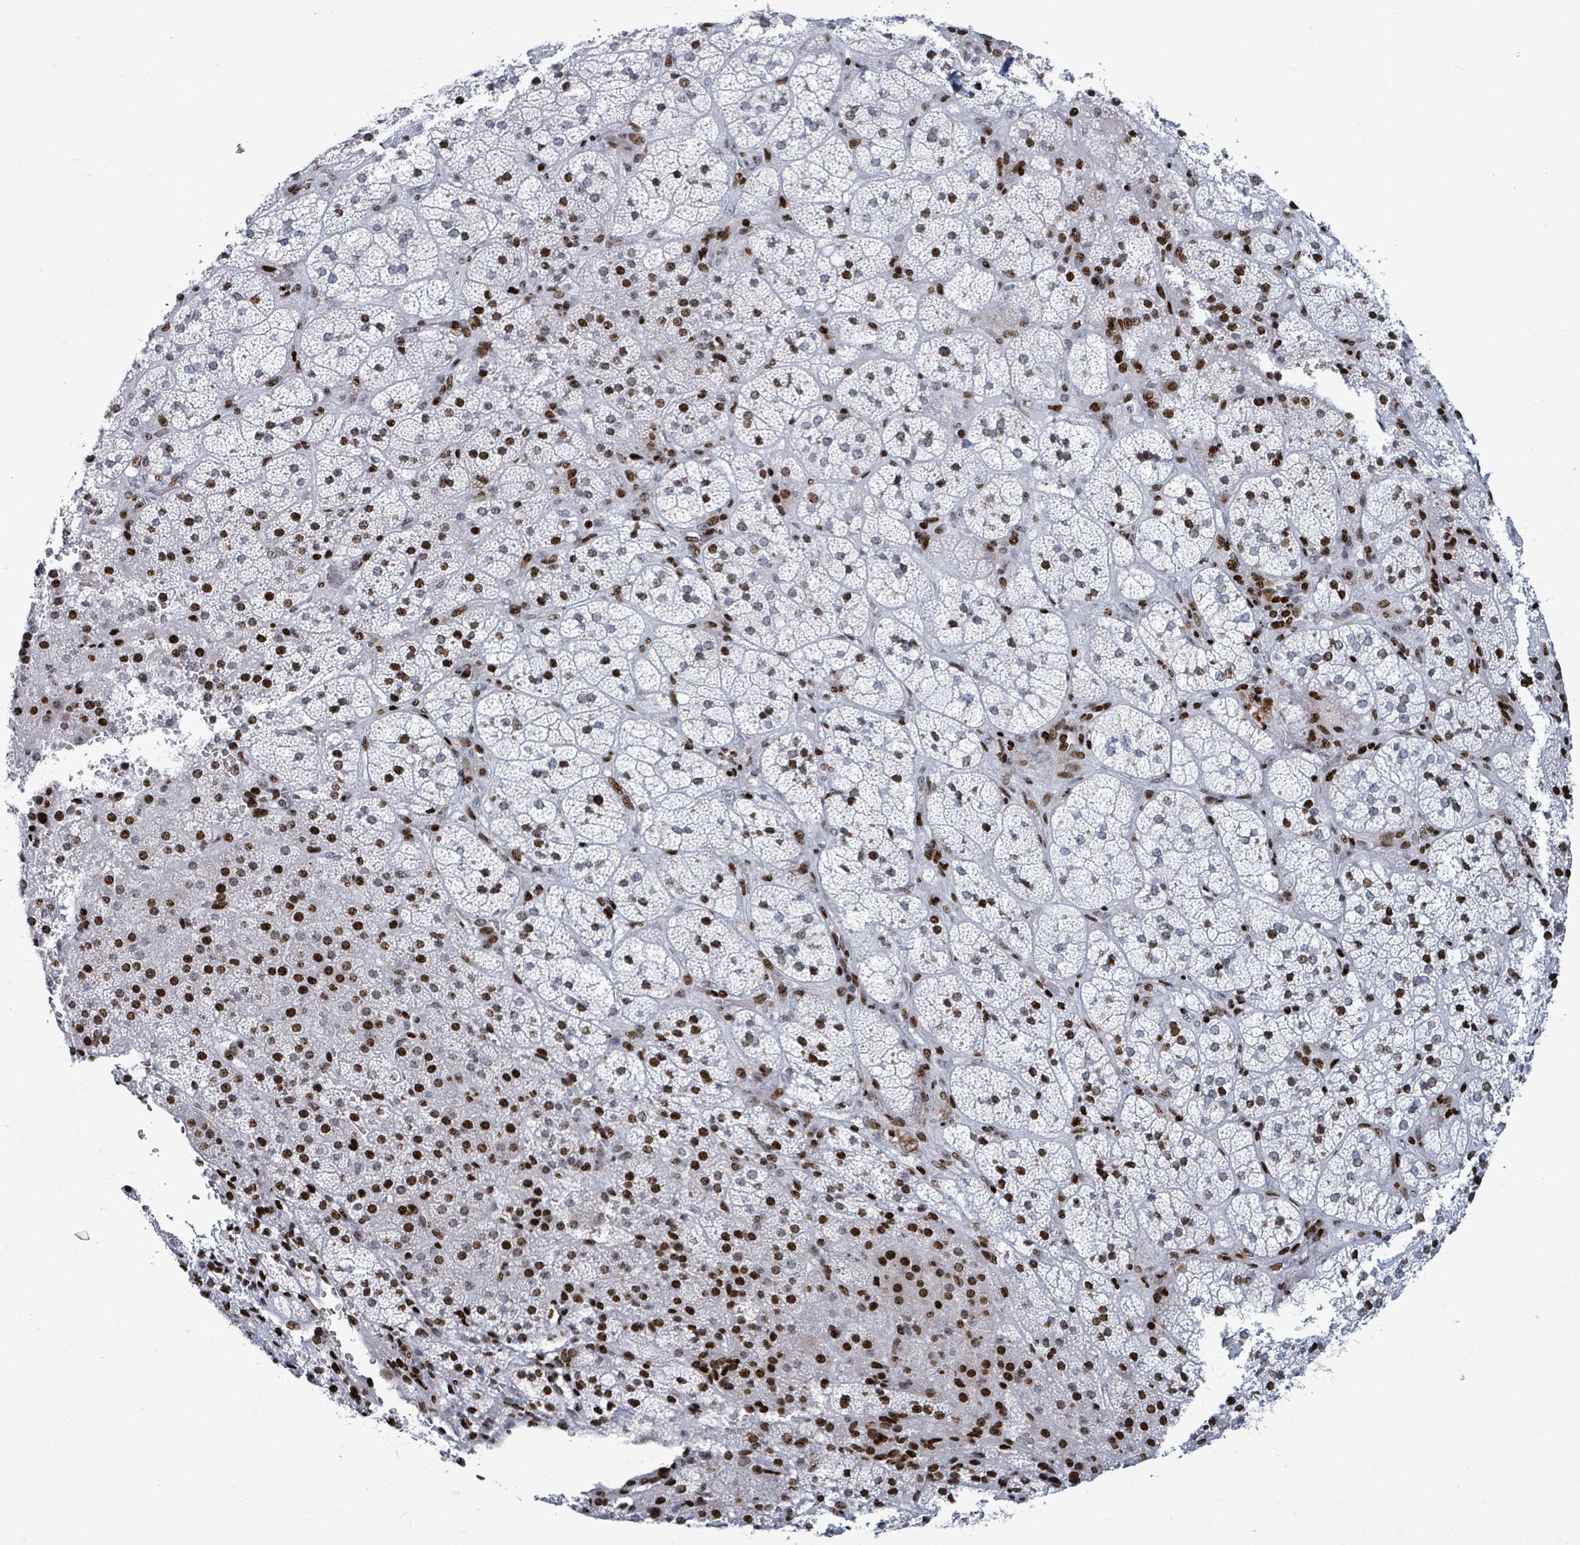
{"staining": {"intensity": "strong", "quantity": "25%-75%", "location": "cytoplasmic/membranous,nuclear"}, "tissue": "adrenal gland", "cell_type": "Glandular cells", "image_type": "normal", "snomed": [{"axis": "morphology", "description": "Normal tissue, NOS"}, {"axis": "topography", "description": "Adrenal gland"}], "caption": "High-power microscopy captured an immunohistochemistry (IHC) image of normal adrenal gland, revealing strong cytoplasmic/membranous,nuclear positivity in about 25%-75% of glandular cells.", "gene": "MALL", "patient": {"sex": "female", "age": 44}}